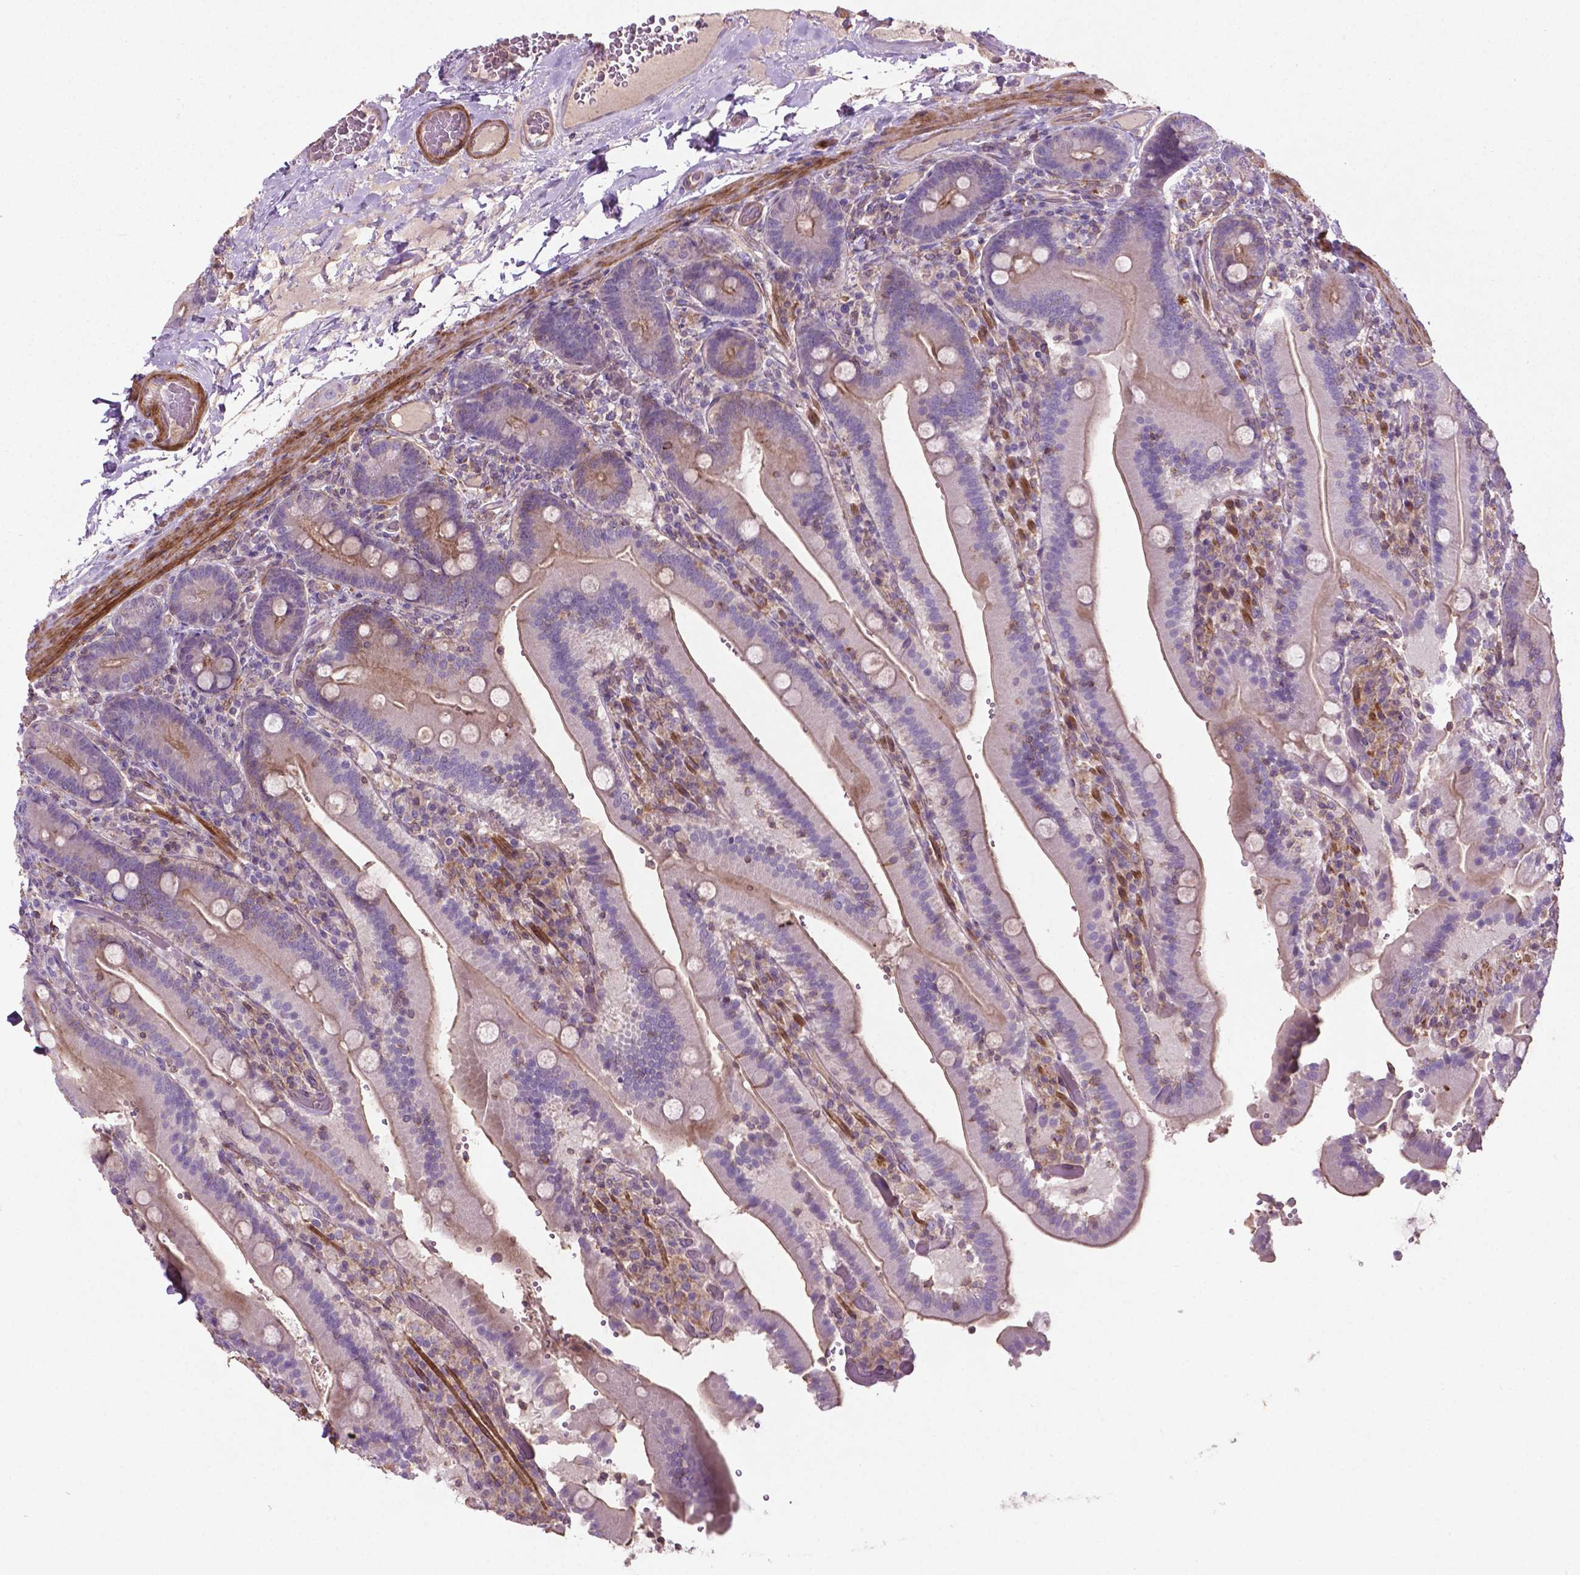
{"staining": {"intensity": "moderate", "quantity": "<25%", "location": "cytoplasmic/membranous"}, "tissue": "duodenum", "cell_type": "Glandular cells", "image_type": "normal", "snomed": [{"axis": "morphology", "description": "Normal tissue, NOS"}, {"axis": "topography", "description": "Duodenum"}], "caption": "Human duodenum stained with a brown dye reveals moderate cytoplasmic/membranous positive staining in about <25% of glandular cells.", "gene": "BMP4", "patient": {"sex": "female", "age": 62}}